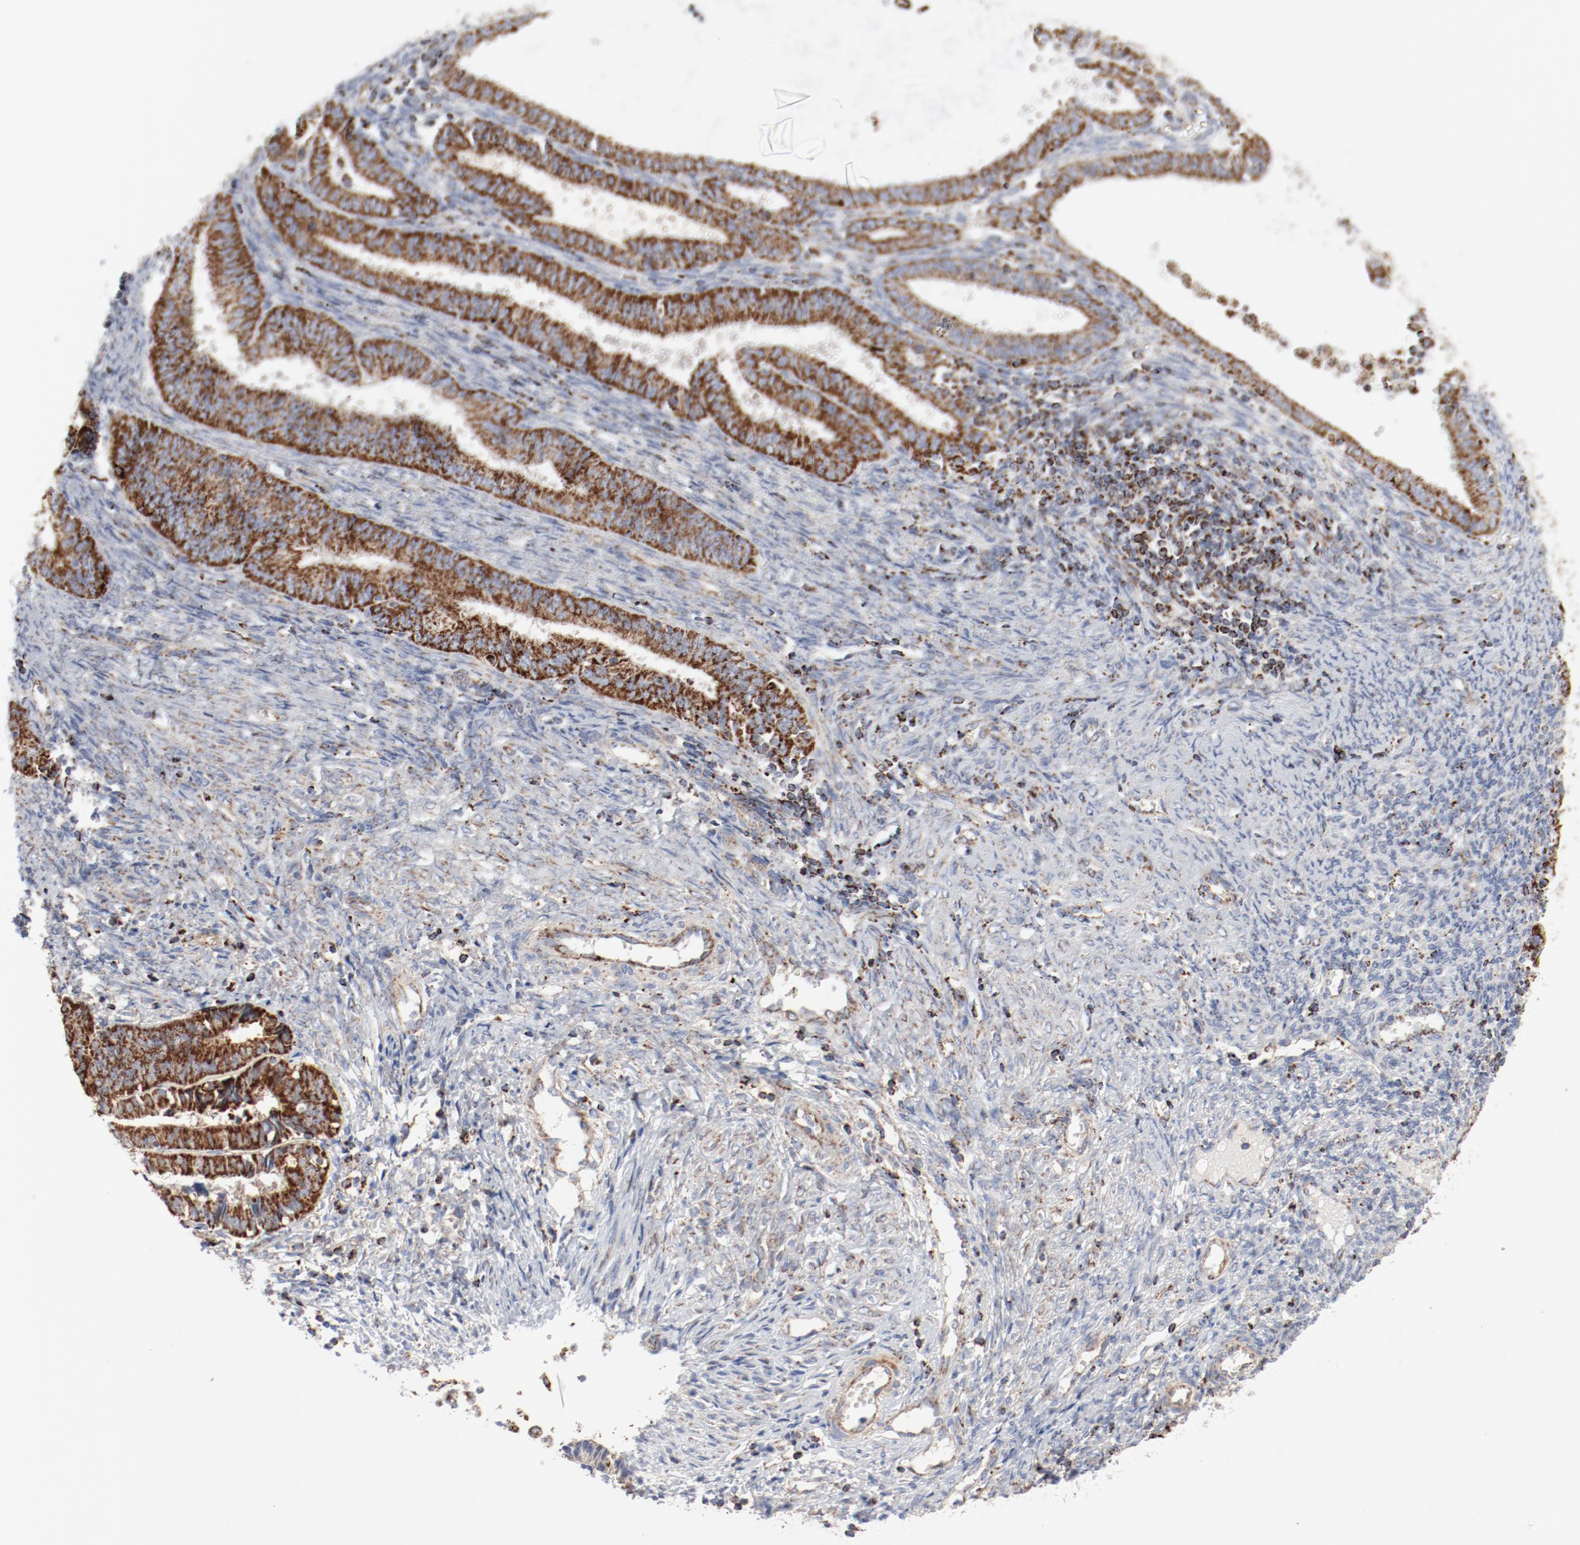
{"staining": {"intensity": "moderate", "quantity": ">75%", "location": "cytoplasmic/membranous"}, "tissue": "endometrial cancer", "cell_type": "Tumor cells", "image_type": "cancer", "snomed": [{"axis": "morphology", "description": "Adenocarcinoma, NOS"}, {"axis": "topography", "description": "Endometrium"}], "caption": "Immunohistochemistry (IHC) (DAB) staining of adenocarcinoma (endometrial) demonstrates moderate cytoplasmic/membranous protein expression in approximately >75% of tumor cells.", "gene": "SETD3", "patient": {"sex": "female", "age": 42}}